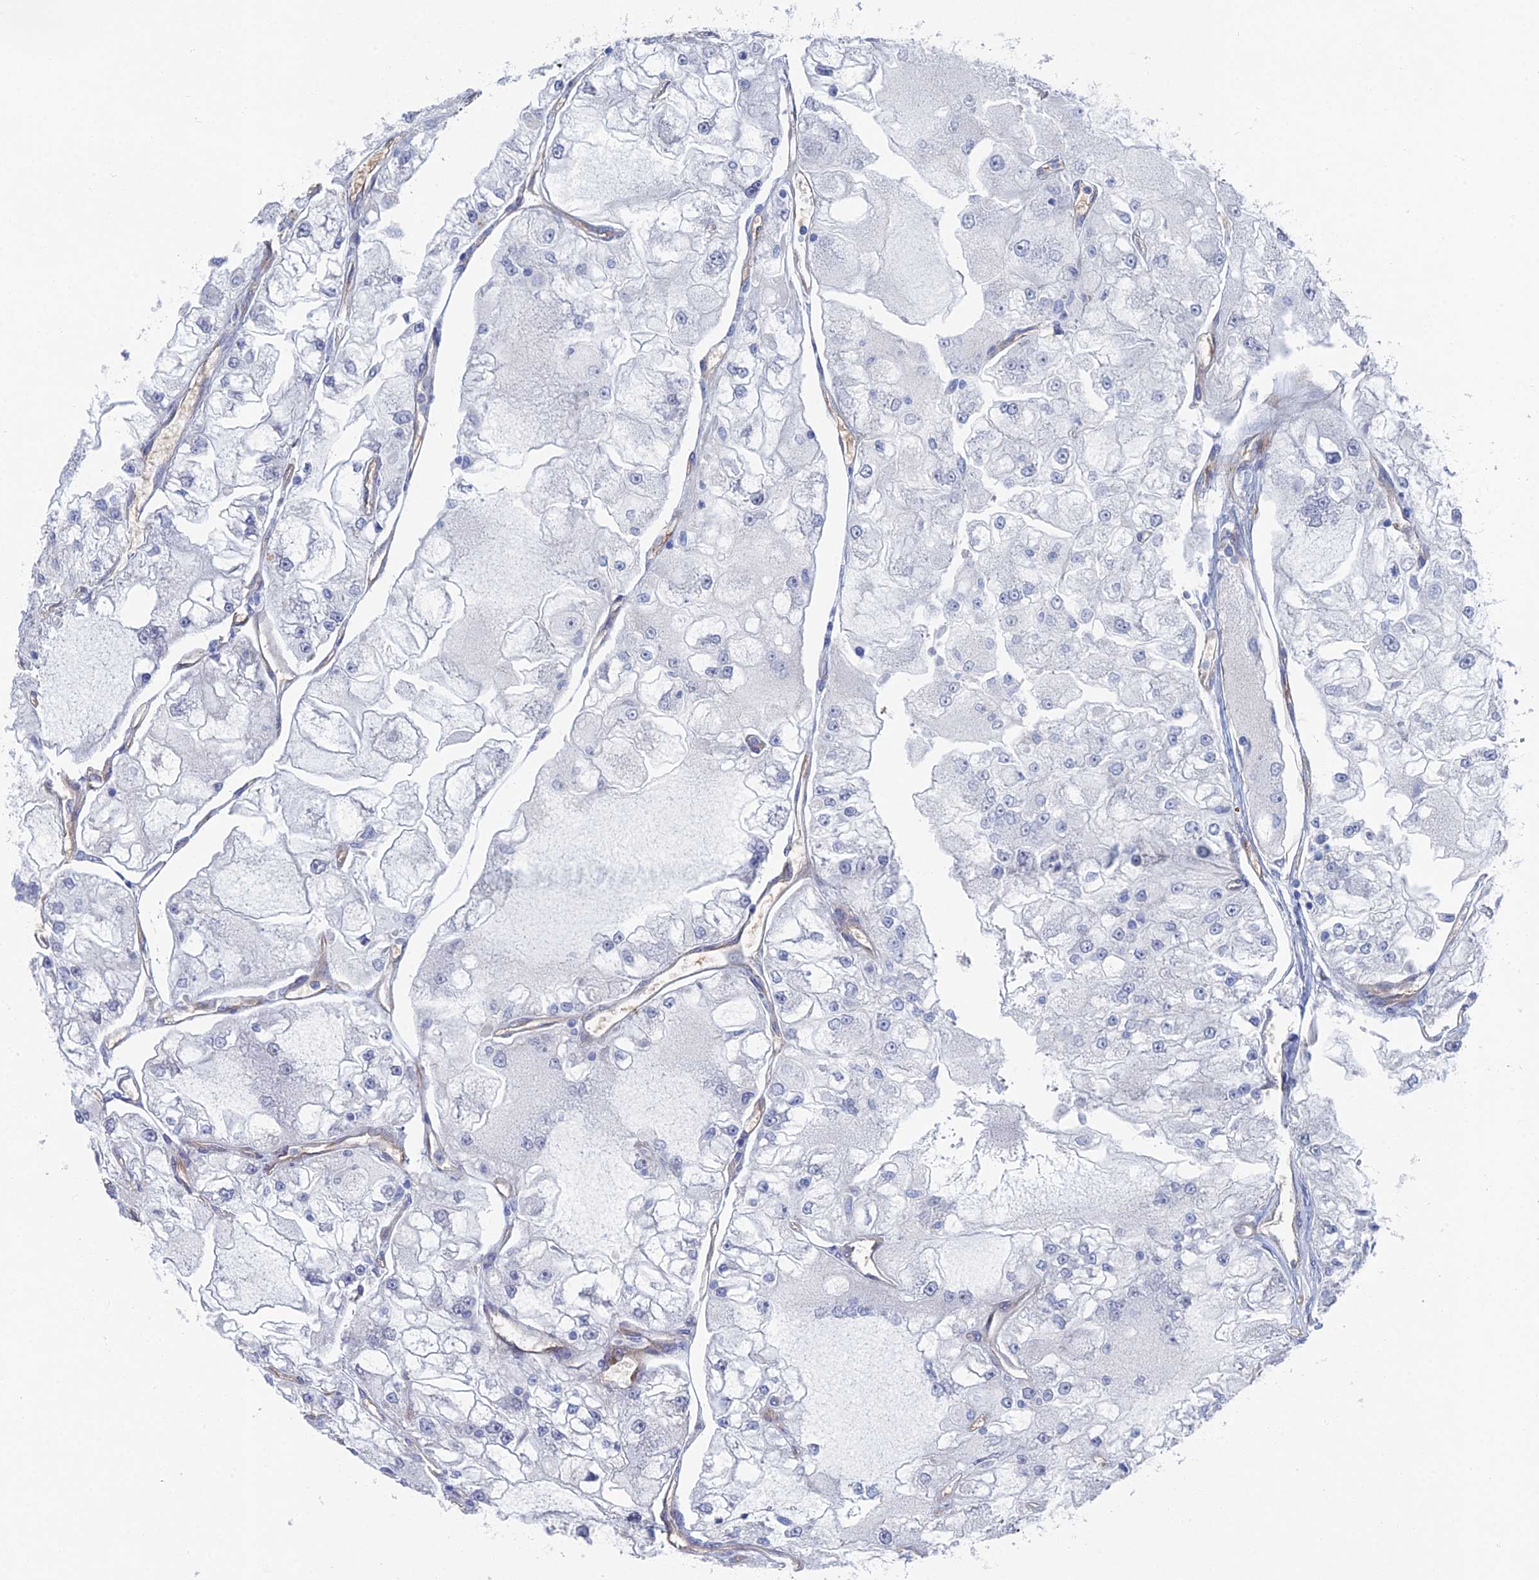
{"staining": {"intensity": "negative", "quantity": "none", "location": "none"}, "tissue": "renal cancer", "cell_type": "Tumor cells", "image_type": "cancer", "snomed": [{"axis": "morphology", "description": "Adenocarcinoma, NOS"}, {"axis": "topography", "description": "Kidney"}], "caption": "Adenocarcinoma (renal) was stained to show a protein in brown. There is no significant expression in tumor cells.", "gene": "ARAP3", "patient": {"sex": "female", "age": 72}}